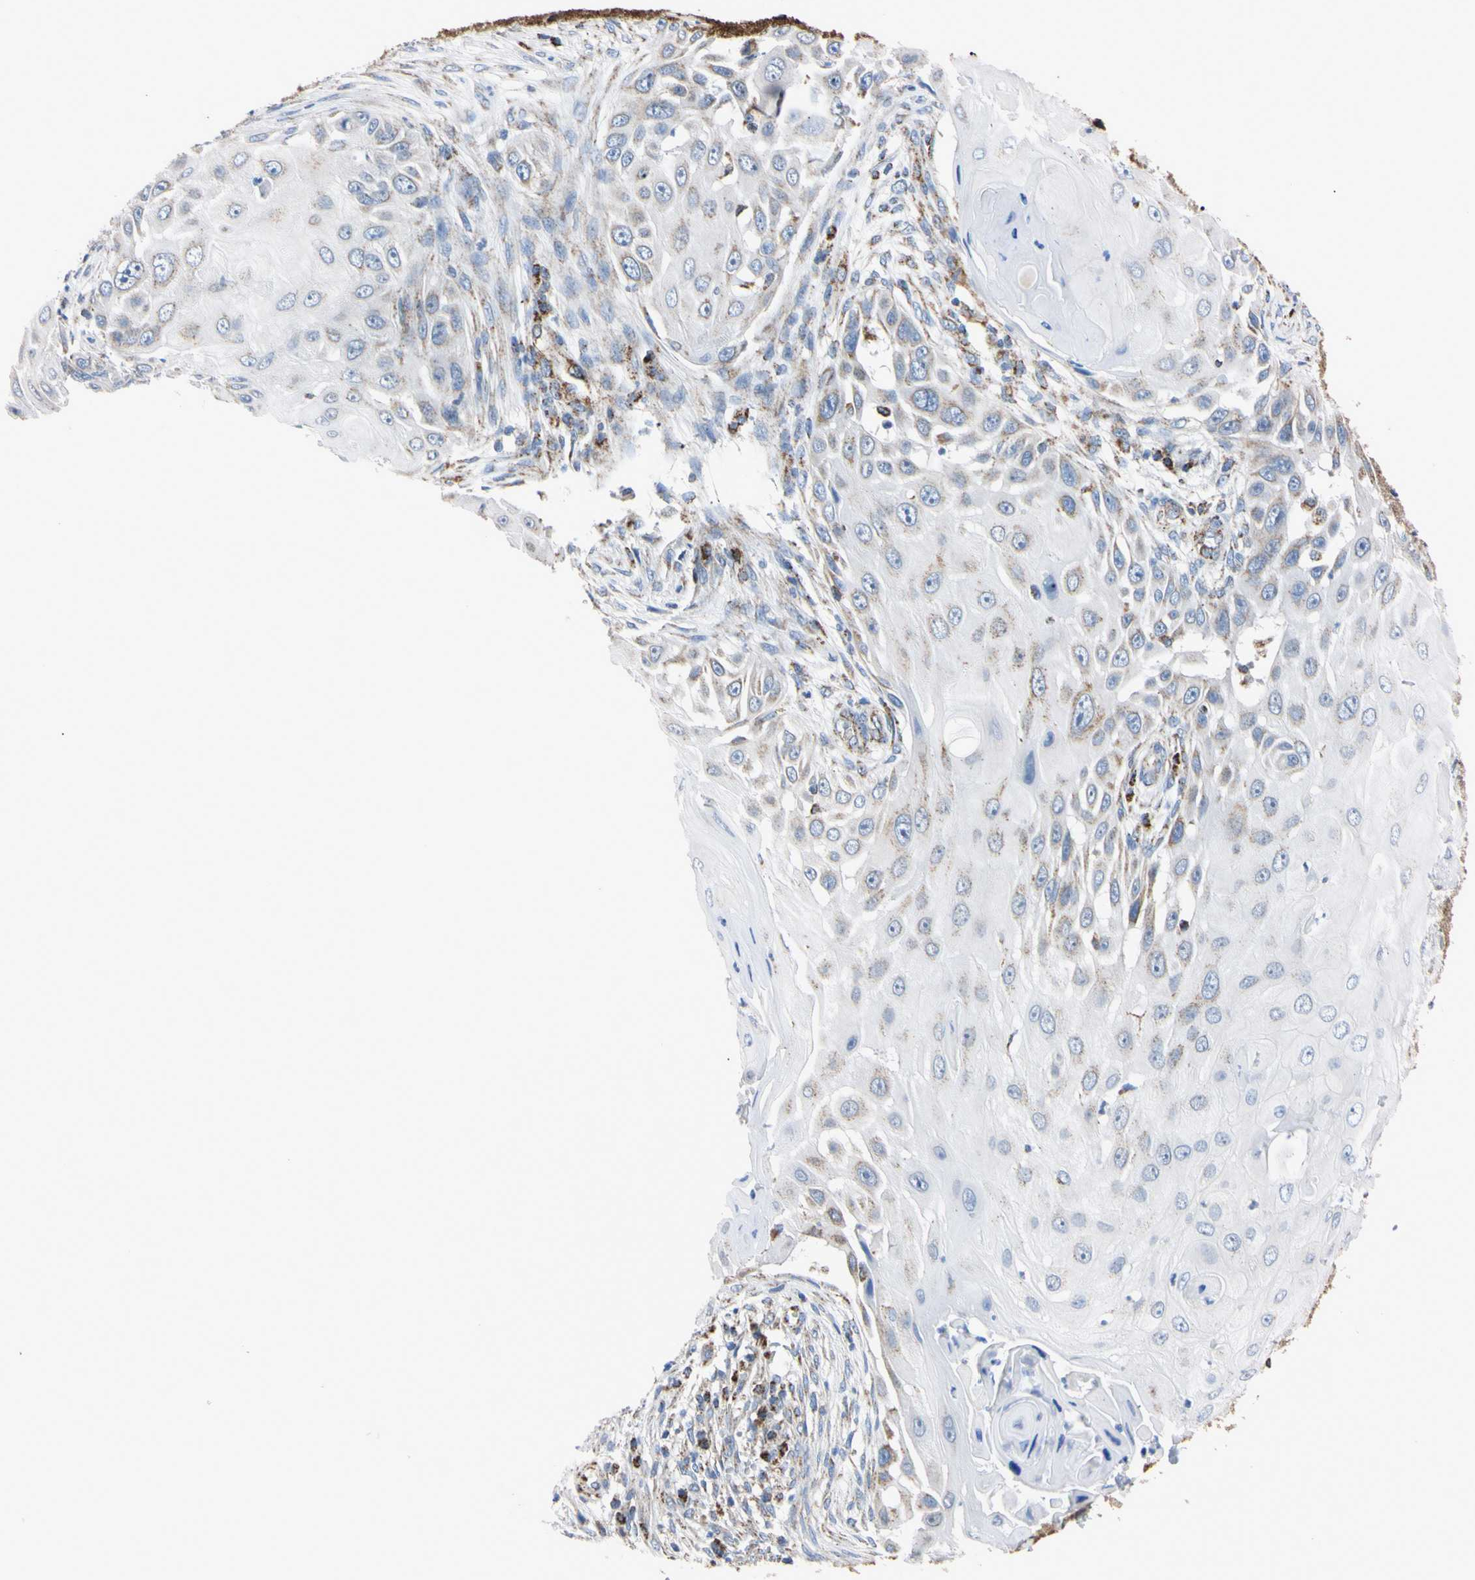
{"staining": {"intensity": "moderate", "quantity": "<25%", "location": "cytoplasmic/membranous"}, "tissue": "skin cancer", "cell_type": "Tumor cells", "image_type": "cancer", "snomed": [{"axis": "morphology", "description": "Squamous cell carcinoma, NOS"}, {"axis": "topography", "description": "Skin"}], "caption": "Immunohistochemical staining of human squamous cell carcinoma (skin) exhibits low levels of moderate cytoplasmic/membranous staining in approximately <25% of tumor cells.", "gene": "CLPP", "patient": {"sex": "female", "age": 44}}